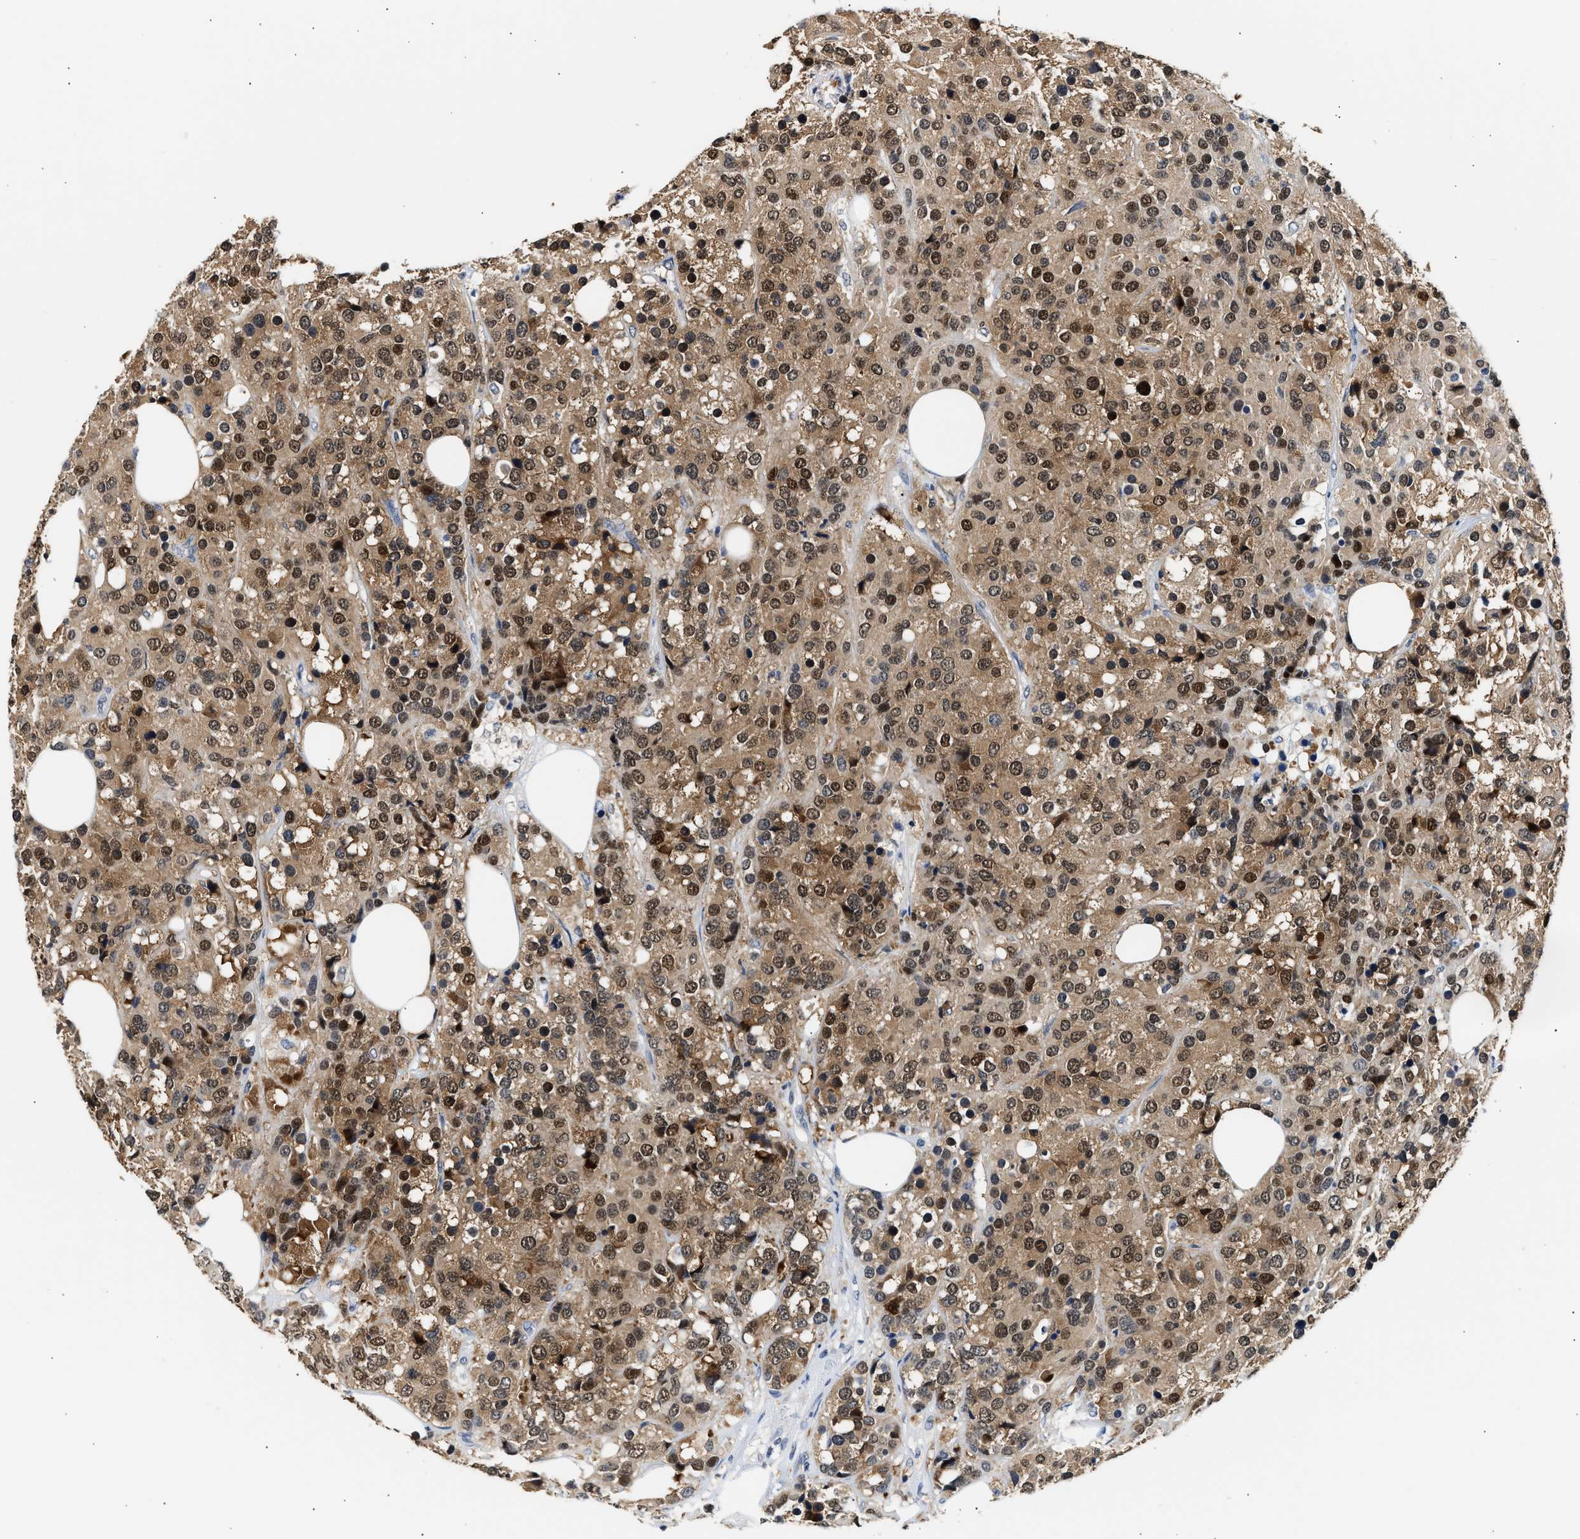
{"staining": {"intensity": "moderate", "quantity": ">75%", "location": "cytoplasmic/membranous,nuclear"}, "tissue": "breast cancer", "cell_type": "Tumor cells", "image_type": "cancer", "snomed": [{"axis": "morphology", "description": "Lobular carcinoma"}, {"axis": "topography", "description": "Breast"}], "caption": "A brown stain labels moderate cytoplasmic/membranous and nuclear staining of a protein in breast lobular carcinoma tumor cells.", "gene": "PPM1L", "patient": {"sex": "female", "age": 59}}